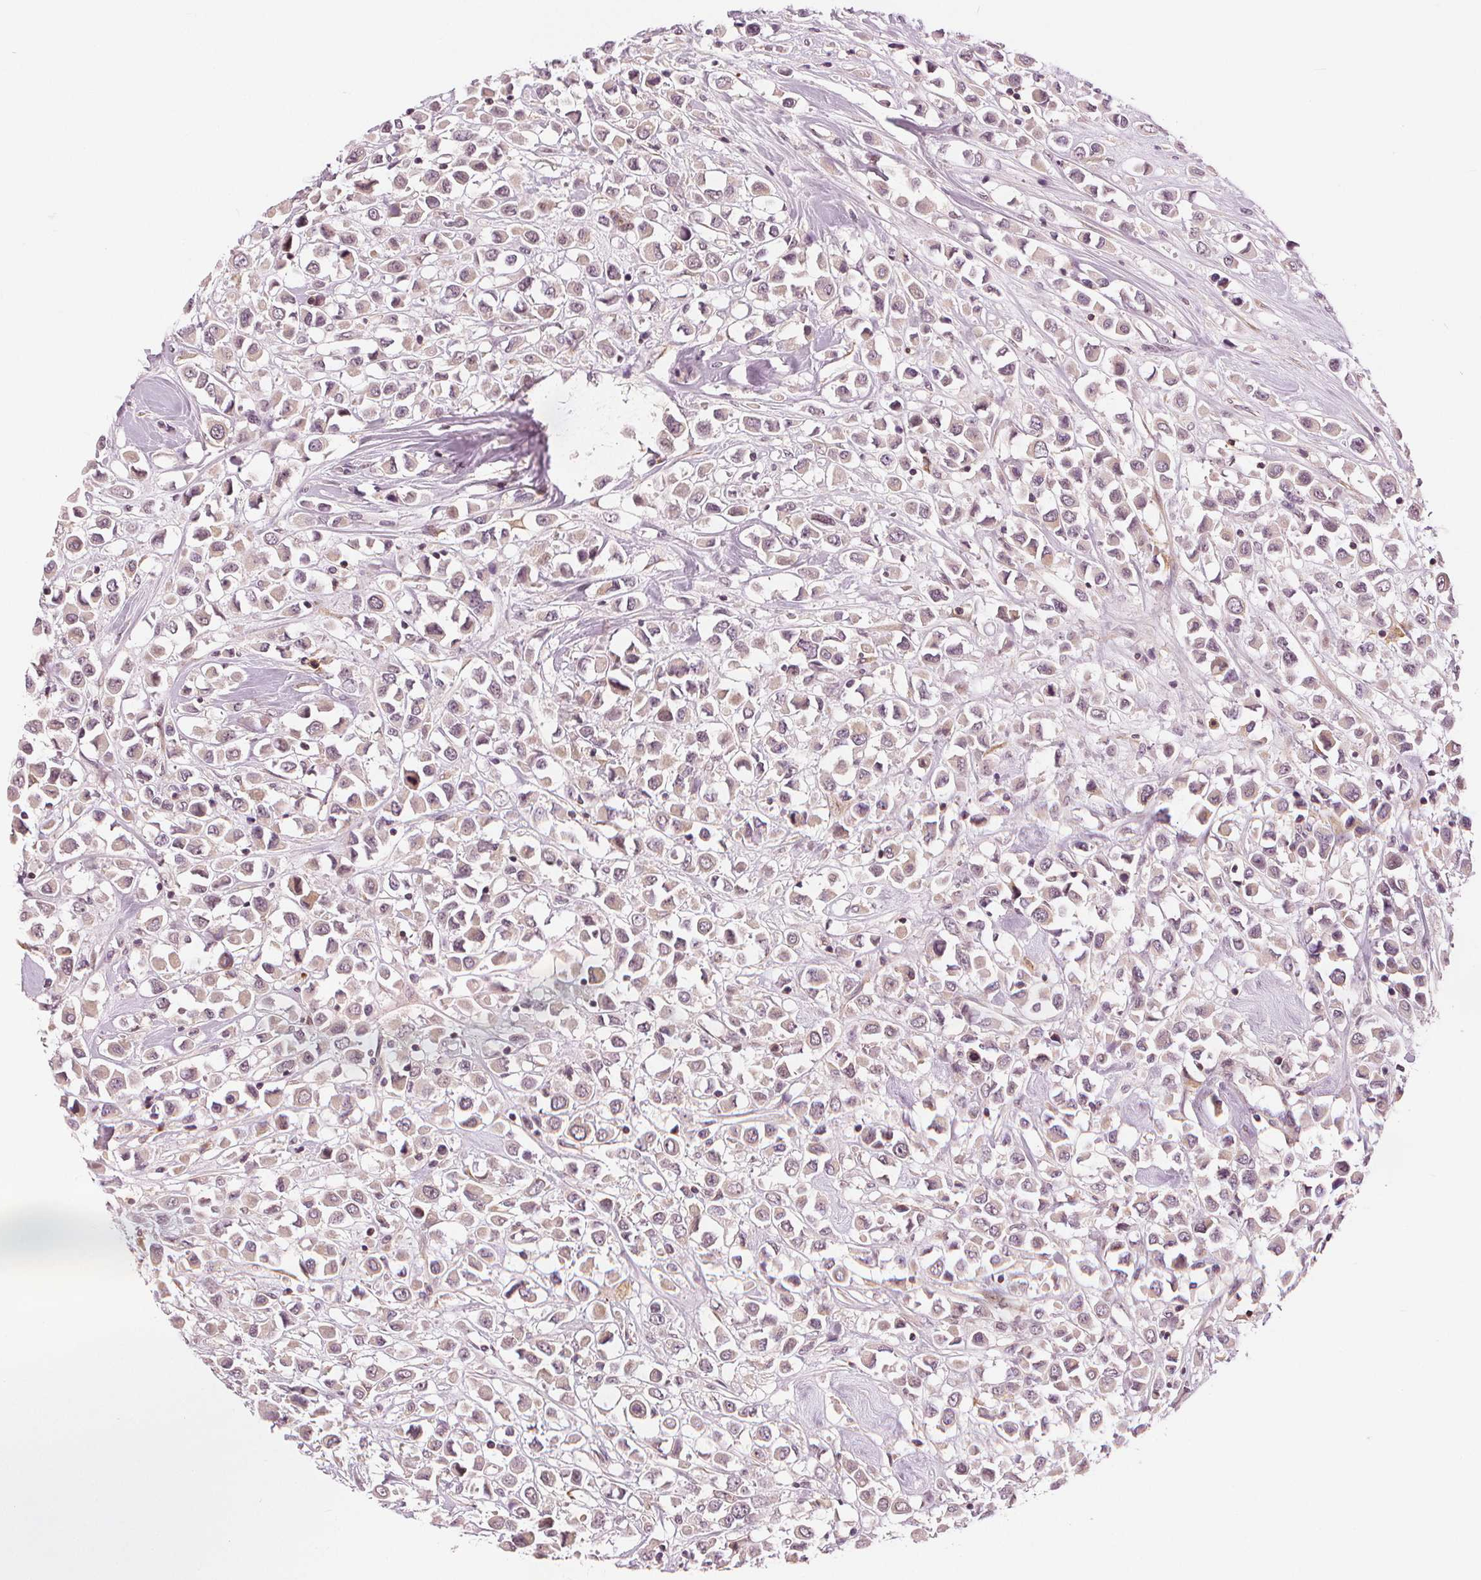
{"staining": {"intensity": "negative", "quantity": "none", "location": "none"}, "tissue": "breast cancer", "cell_type": "Tumor cells", "image_type": "cancer", "snomed": [{"axis": "morphology", "description": "Duct carcinoma"}, {"axis": "topography", "description": "Breast"}], "caption": "Tumor cells show no significant protein staining in infiltrating ductal carcinoma (breast).", "gene": "SLC34A1", "patient": {"sex": "female", "age": 61}}